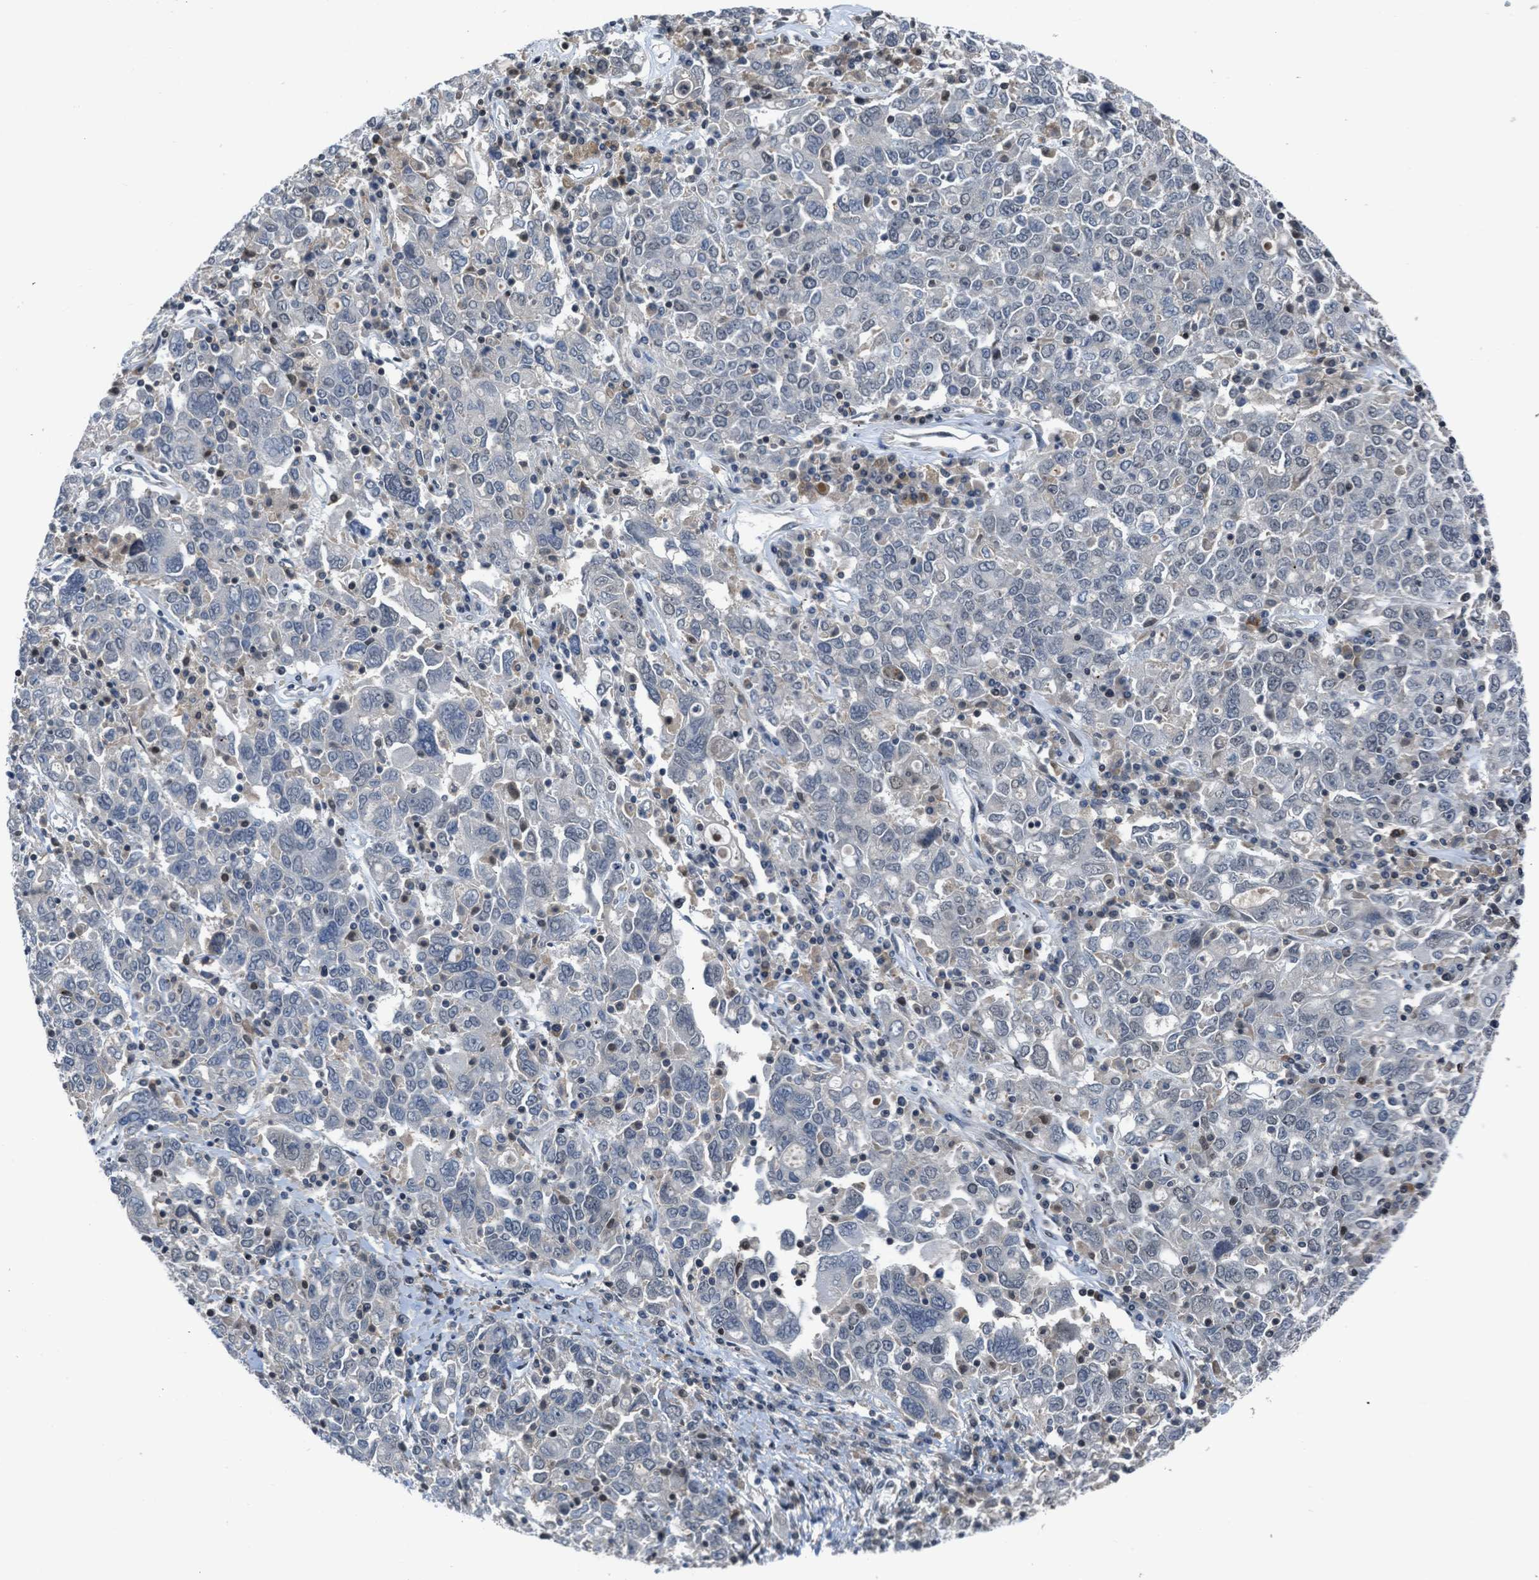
{"staining": {"intensity": "negative", "quantity": "none", "location": "none"}, "tissue": "ovarian cancer", "cell_type": "Tumor cells", "image_type": "cancer", "snomed": [{"axis": "morphology", "description": "Carcinoma, endometroid"}, {"axis": "topography", "description": "Ovary"}], "caption": "Ovarian endometroid carcinoma stained for a protein using immunohistochemistry (IHC) reveals no expression tumor cells.", "gene": "TTBK2", "patient": {"sex": "female", "age": 62}}